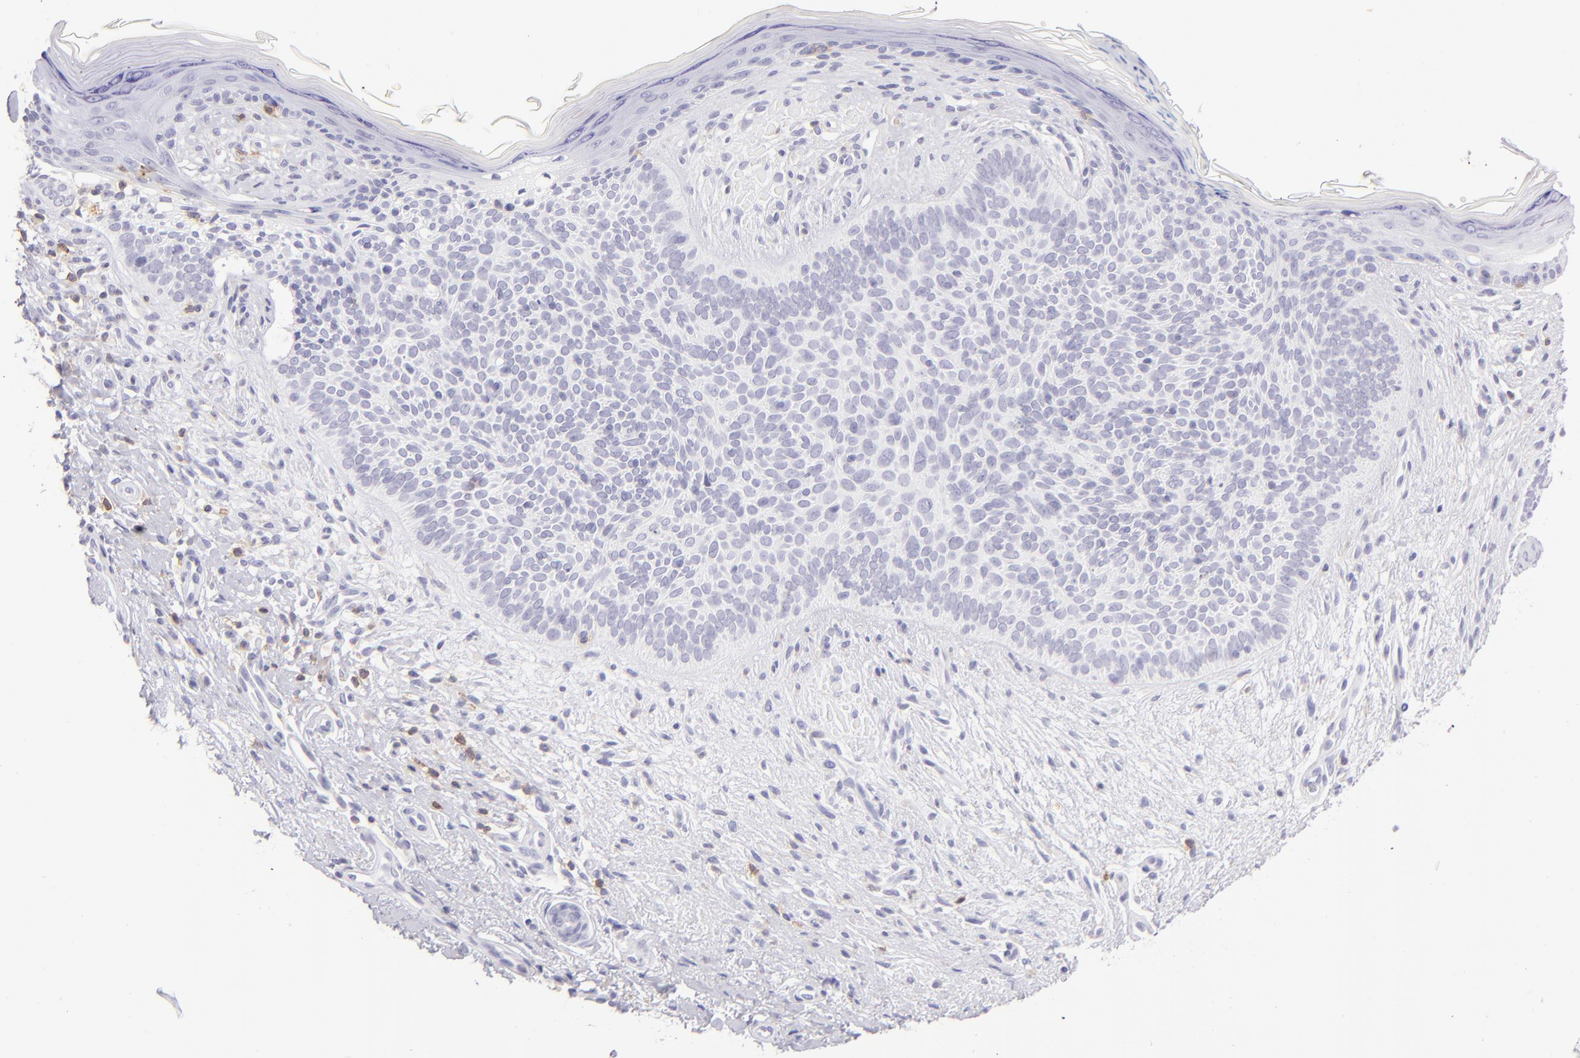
{"staining": {"intensity": "negative", "quantity": "none", "location": "none"}, "tissue": "skin cancer", "cell_type": "Tumor cells", "image_type": "cancer", "snomed": [{"axis": "morphology", "description": "Basal cell carcinoma"}, {"axis": "topography", "description": "Skin"}], "caption": "Basal cell carcinoma (skin) was stained to show a protein in brown. There is no significant positivity in tumor cells.", "gene": "CD69", "patient": {"sex": "female", "age": 78}}